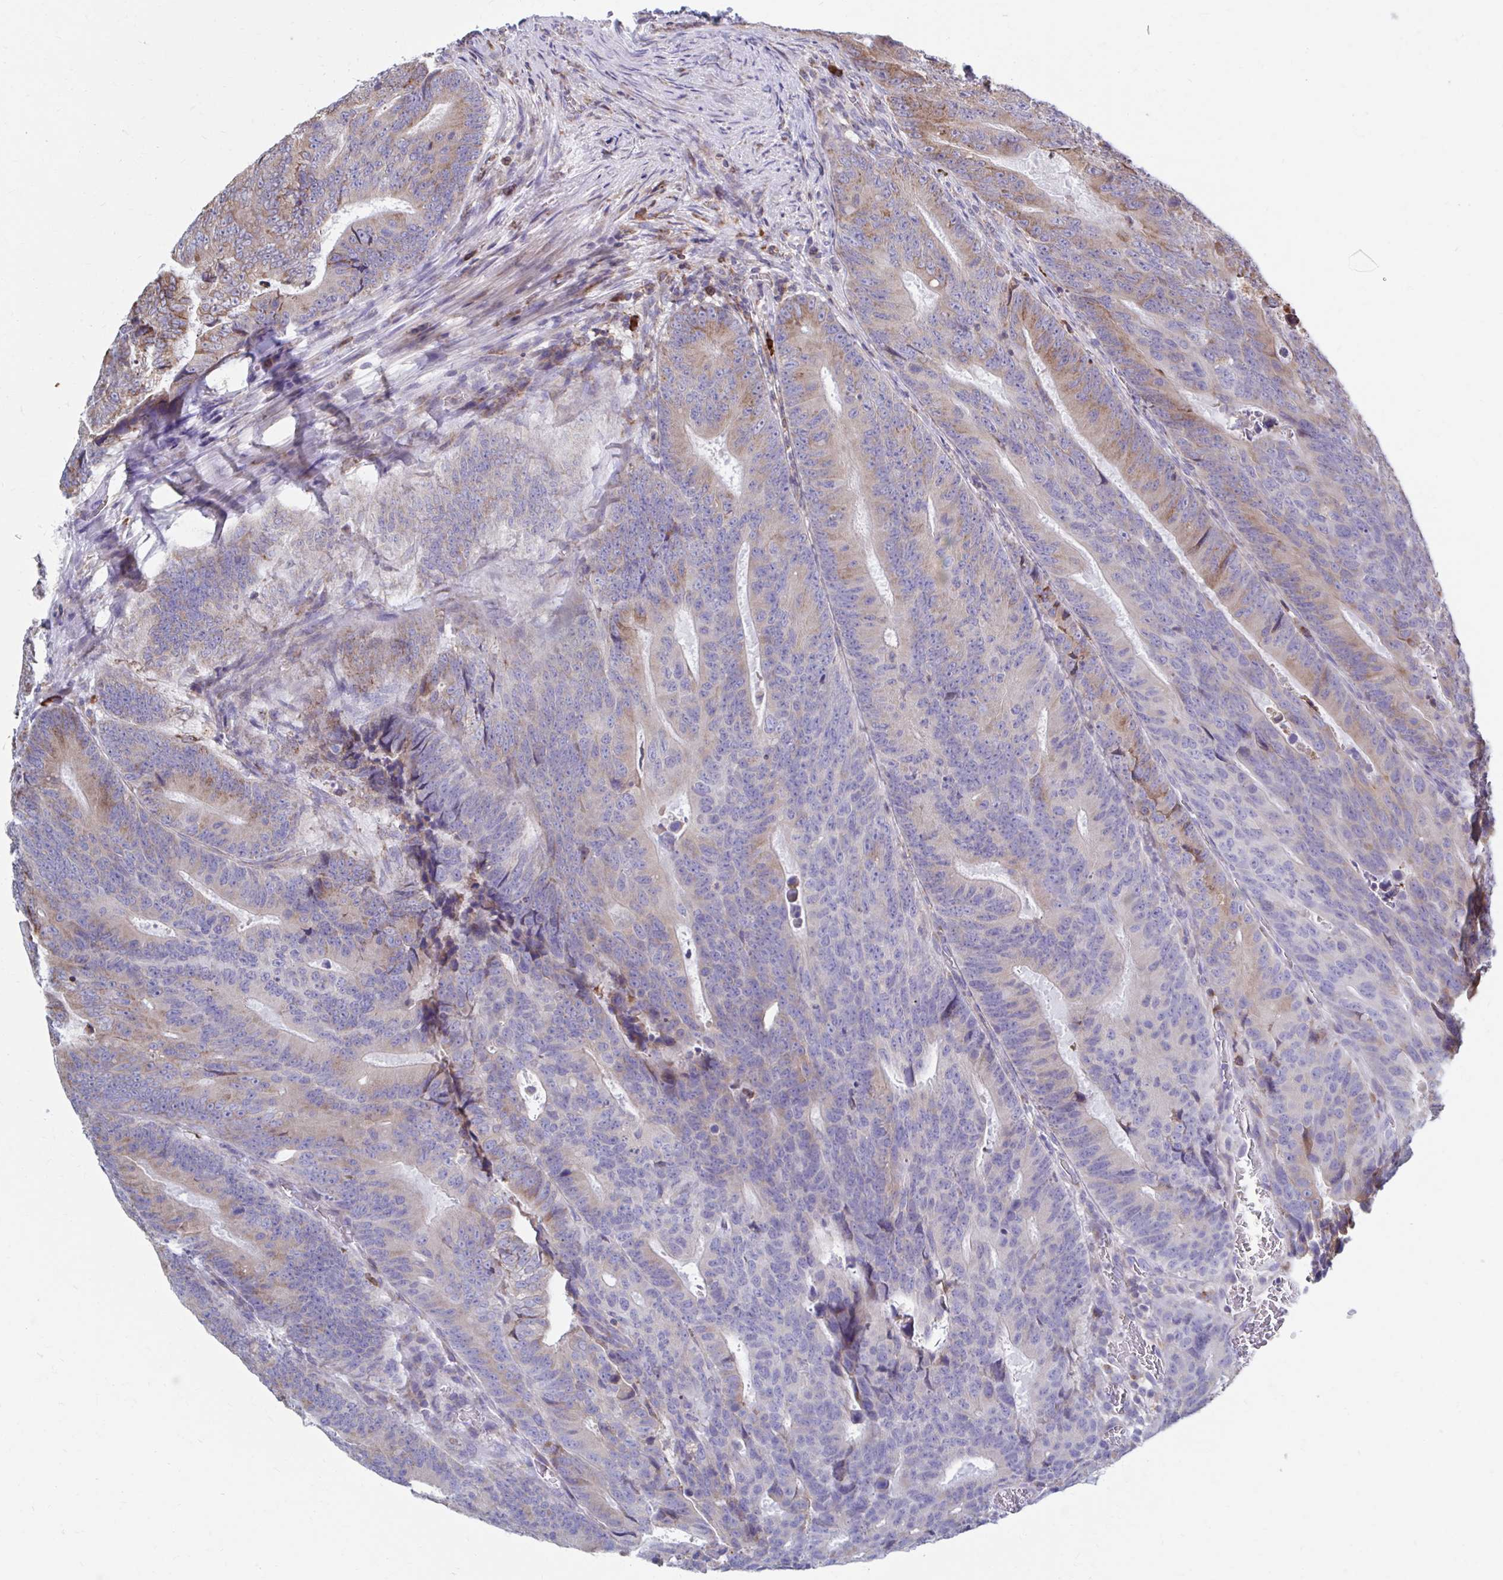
{"staining": {"intensity": "moderate", "quantity": "25%-75%", "location": "cytoplasmic/membranous"}, "tissue": "colorectal cancer", "cell_type": "Tumor cells", "image_type": "cancer", "snomed": [{"axis": "morphology", "description": "Adenocarcinoma, NOS"}, {"axis": "topography", "description": "Colon"}], "caption": "High-magnification brightfield microscopy of colorectal adenocarcinoma stained with DAB (brown) and counterstained with hematoxylin (blue). tumor cells exhibit moderate cytoplasmic/membranous staining is seen in approximately25%-75% of cells.", "gene": "FKBP2", "patient": {"sex": "female", "age": 48}}